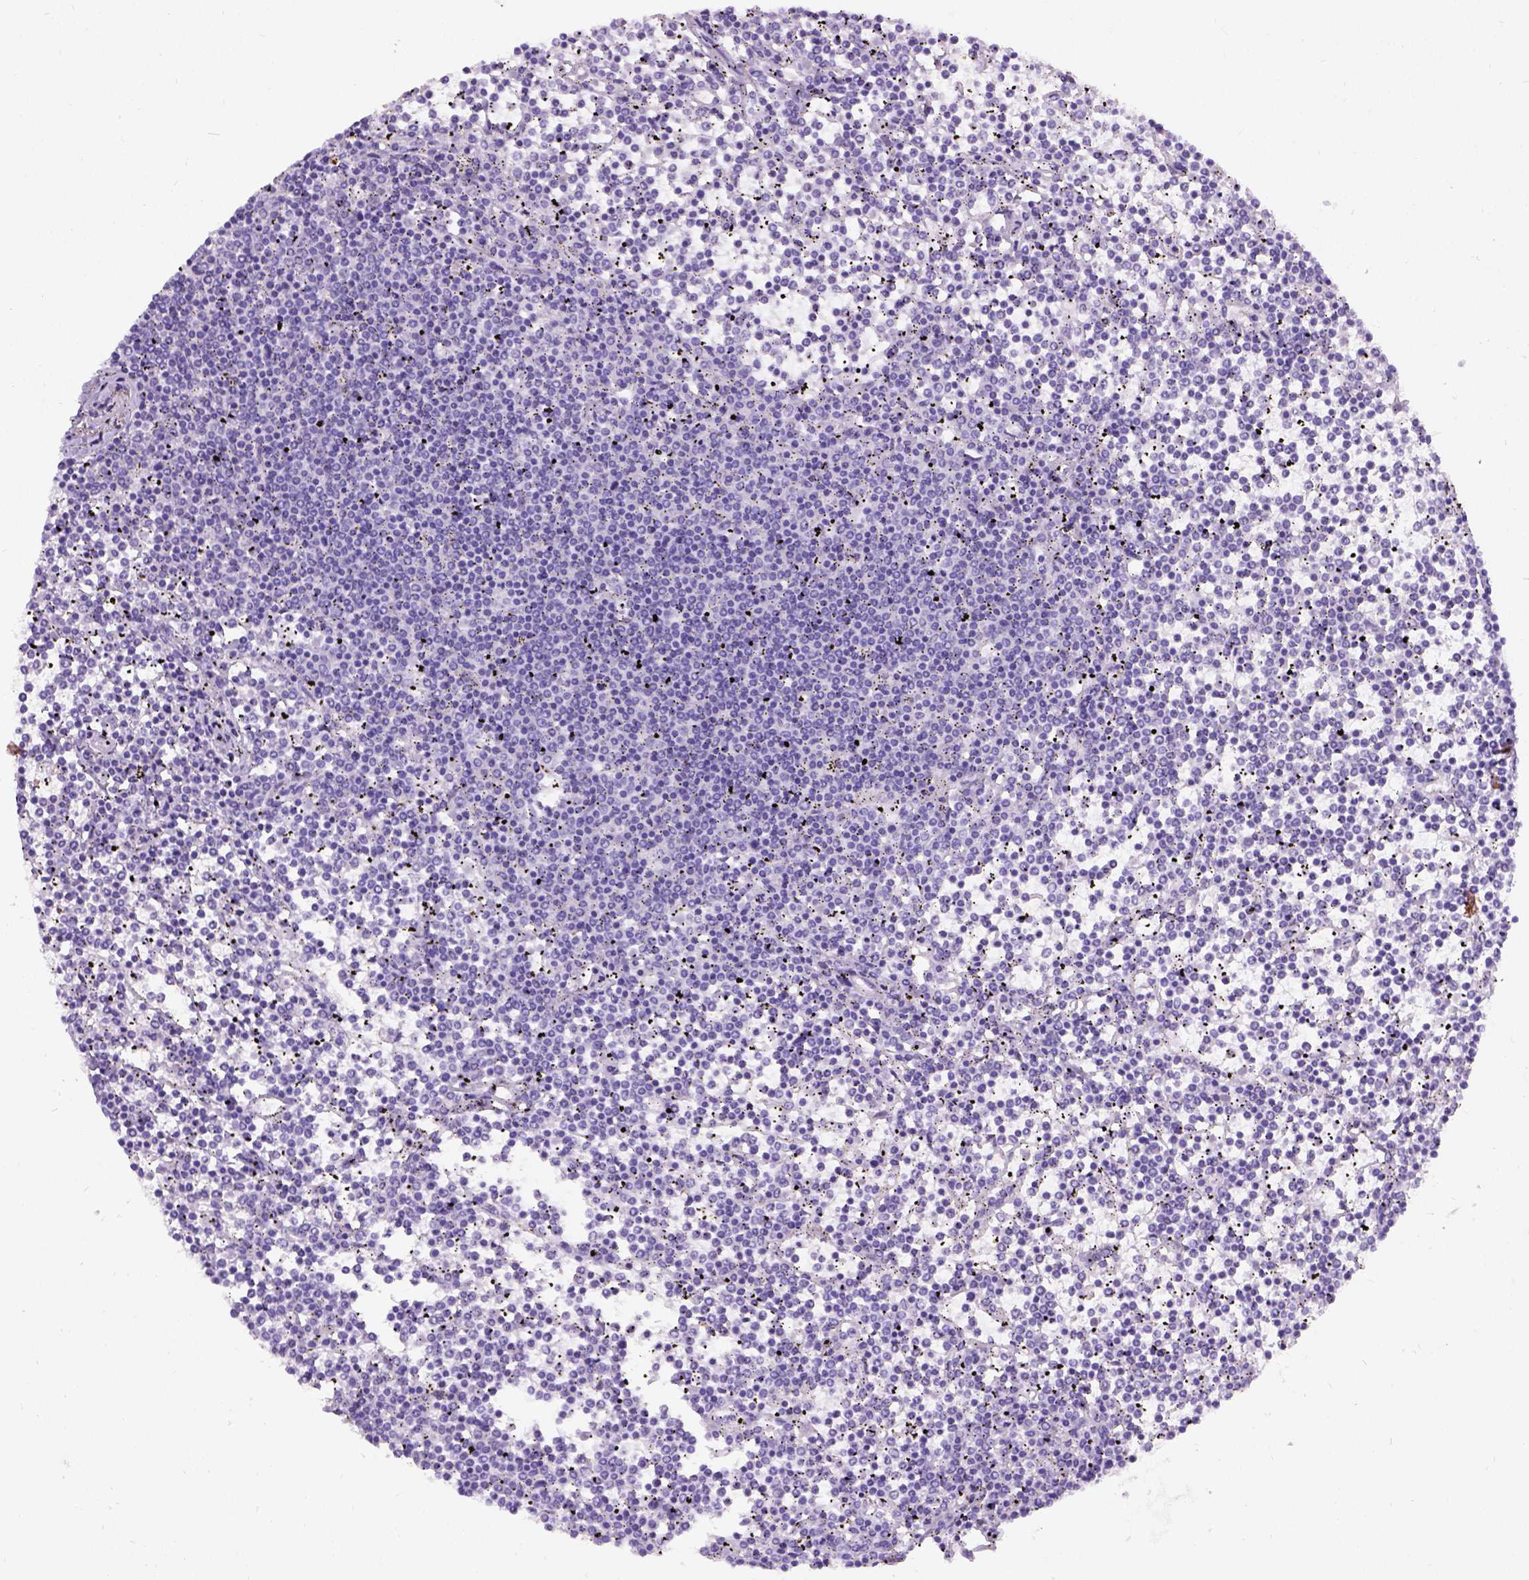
{"staining": {"intensity": "negative", "quantity": "none", "location": "none"}, "tissue": "lymphoma", "cell_type": "Tumor cells", "image_type": "cancer", "snomed": [{"axis": "morphology", "description": "Malignant lymphoma, non-Hodgkin's type, Low grade"}, {"axis": "topography", "description": "Spleen"}], "caption": "Tumor cells are negative for brown protein staining in low-grade malignant lymphoma, non-Hodgkin's type.", "gene": "C7orf57", "patient": {"sex": "female", "age": 19}}